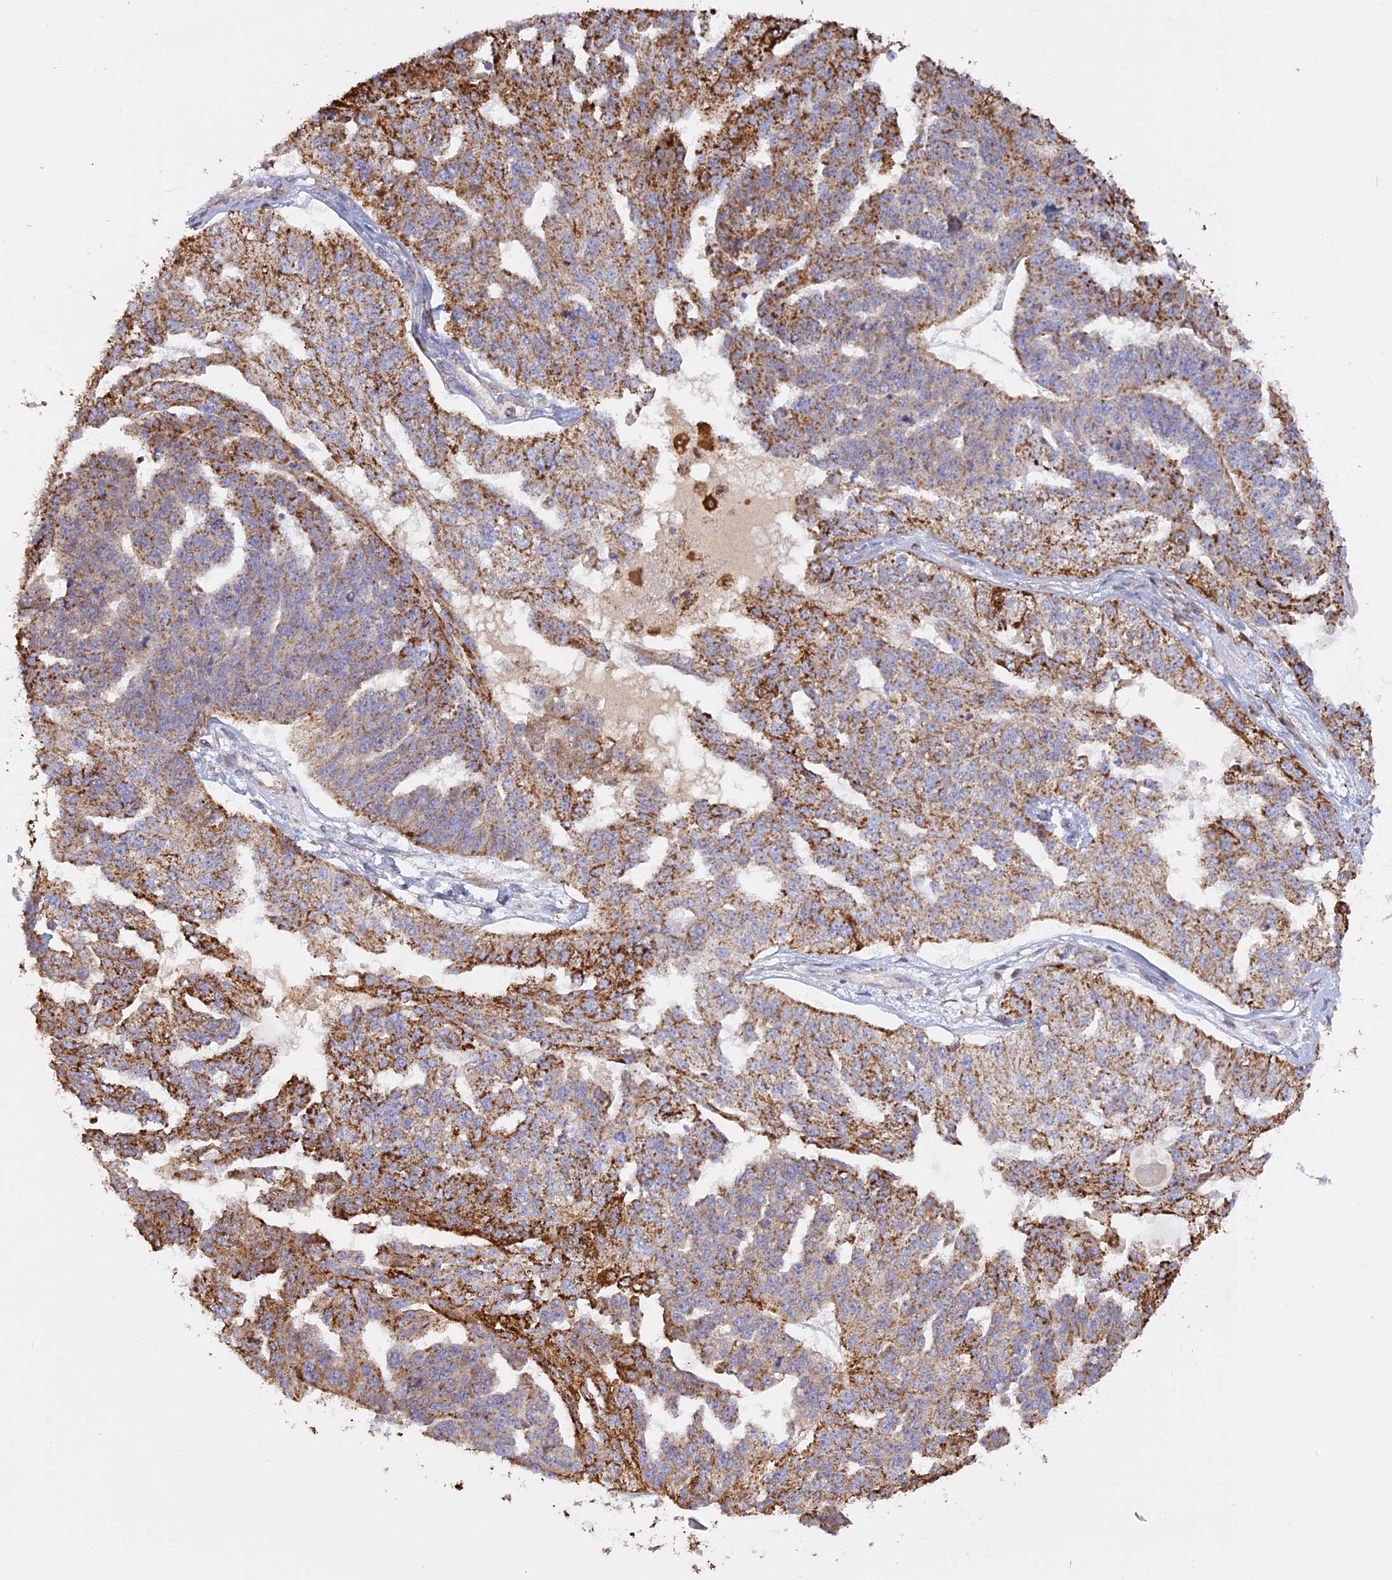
{"staining": {"intensity": "moderate", "quantity": "25%-75%", "location": "cytoplasmic/membranous"}, "tissue": "ovarian cancer", "cell_type": "Tumor cells", "image_type": "cancer", "snomed": [{"axis": "morphology", "description": "Cystadenocarcinoma, serous, NOS"}, {"axis": "topography", "description": "Ovary"}], "caption": "Ovarian cancer (serous cystadenocarcinoma) tissue displays moderate cytoplasmic/membranous positivity in about 25%-75% of tumor cells", "gene": "KCNG1", "patient": {"sex": "female", "age": 58}}